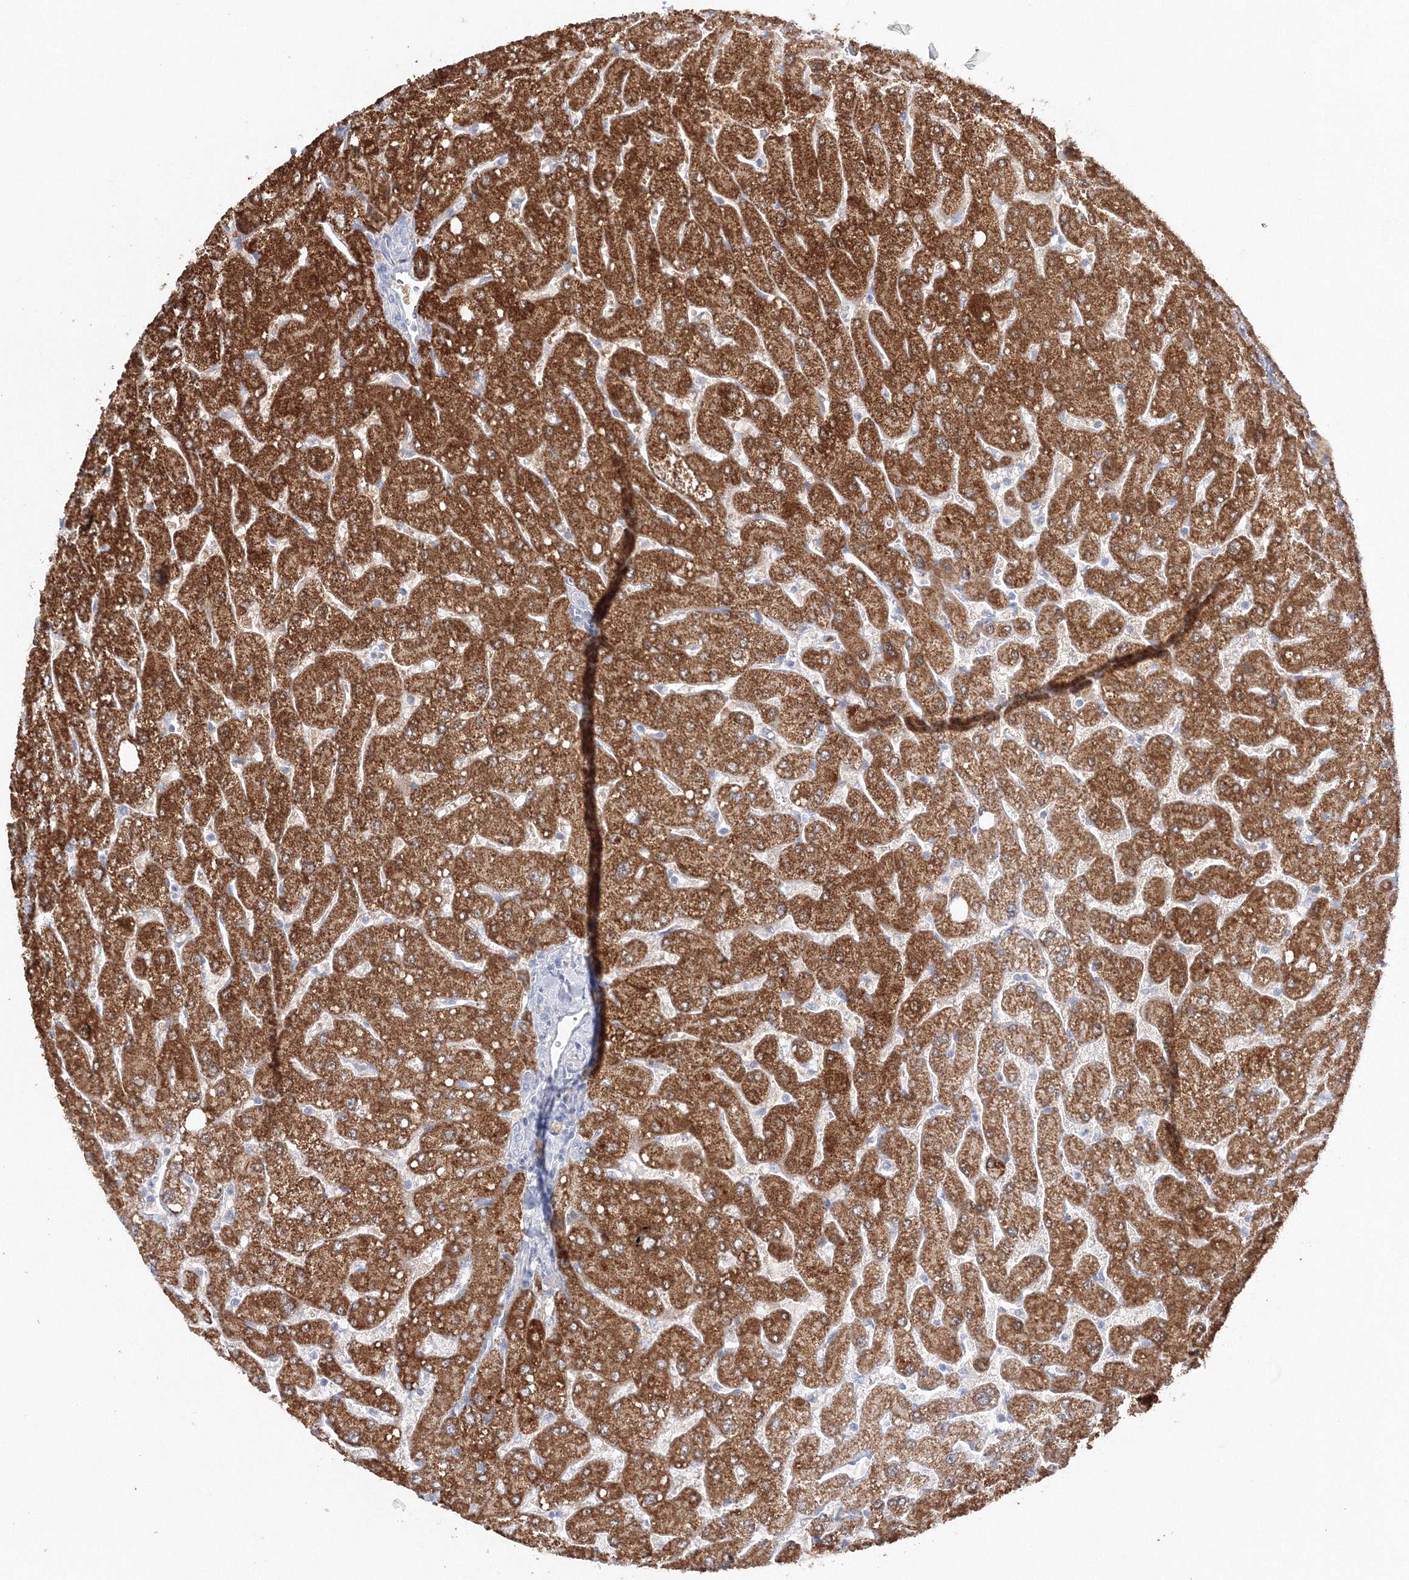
{"staining": {"intensity": "negative", "quantity": "none", "location": "none"}, "tissue": "liver", "cell_type": "Cholangiocytes", "image_type": "normal", "snomed": [{"axis": "morphology", "description": "Normal tissue, NOS"}, {"axis": "topography", "description": "Liver"}], "caption": "Cholangiocytes show no significant protein positivity in unremarkable liver. (Immunohistochemistry (ihc), brightfield microscopy, high magnification).", "gene": "HMGCS1", "patient": {"sex": "male", "age": 55}}